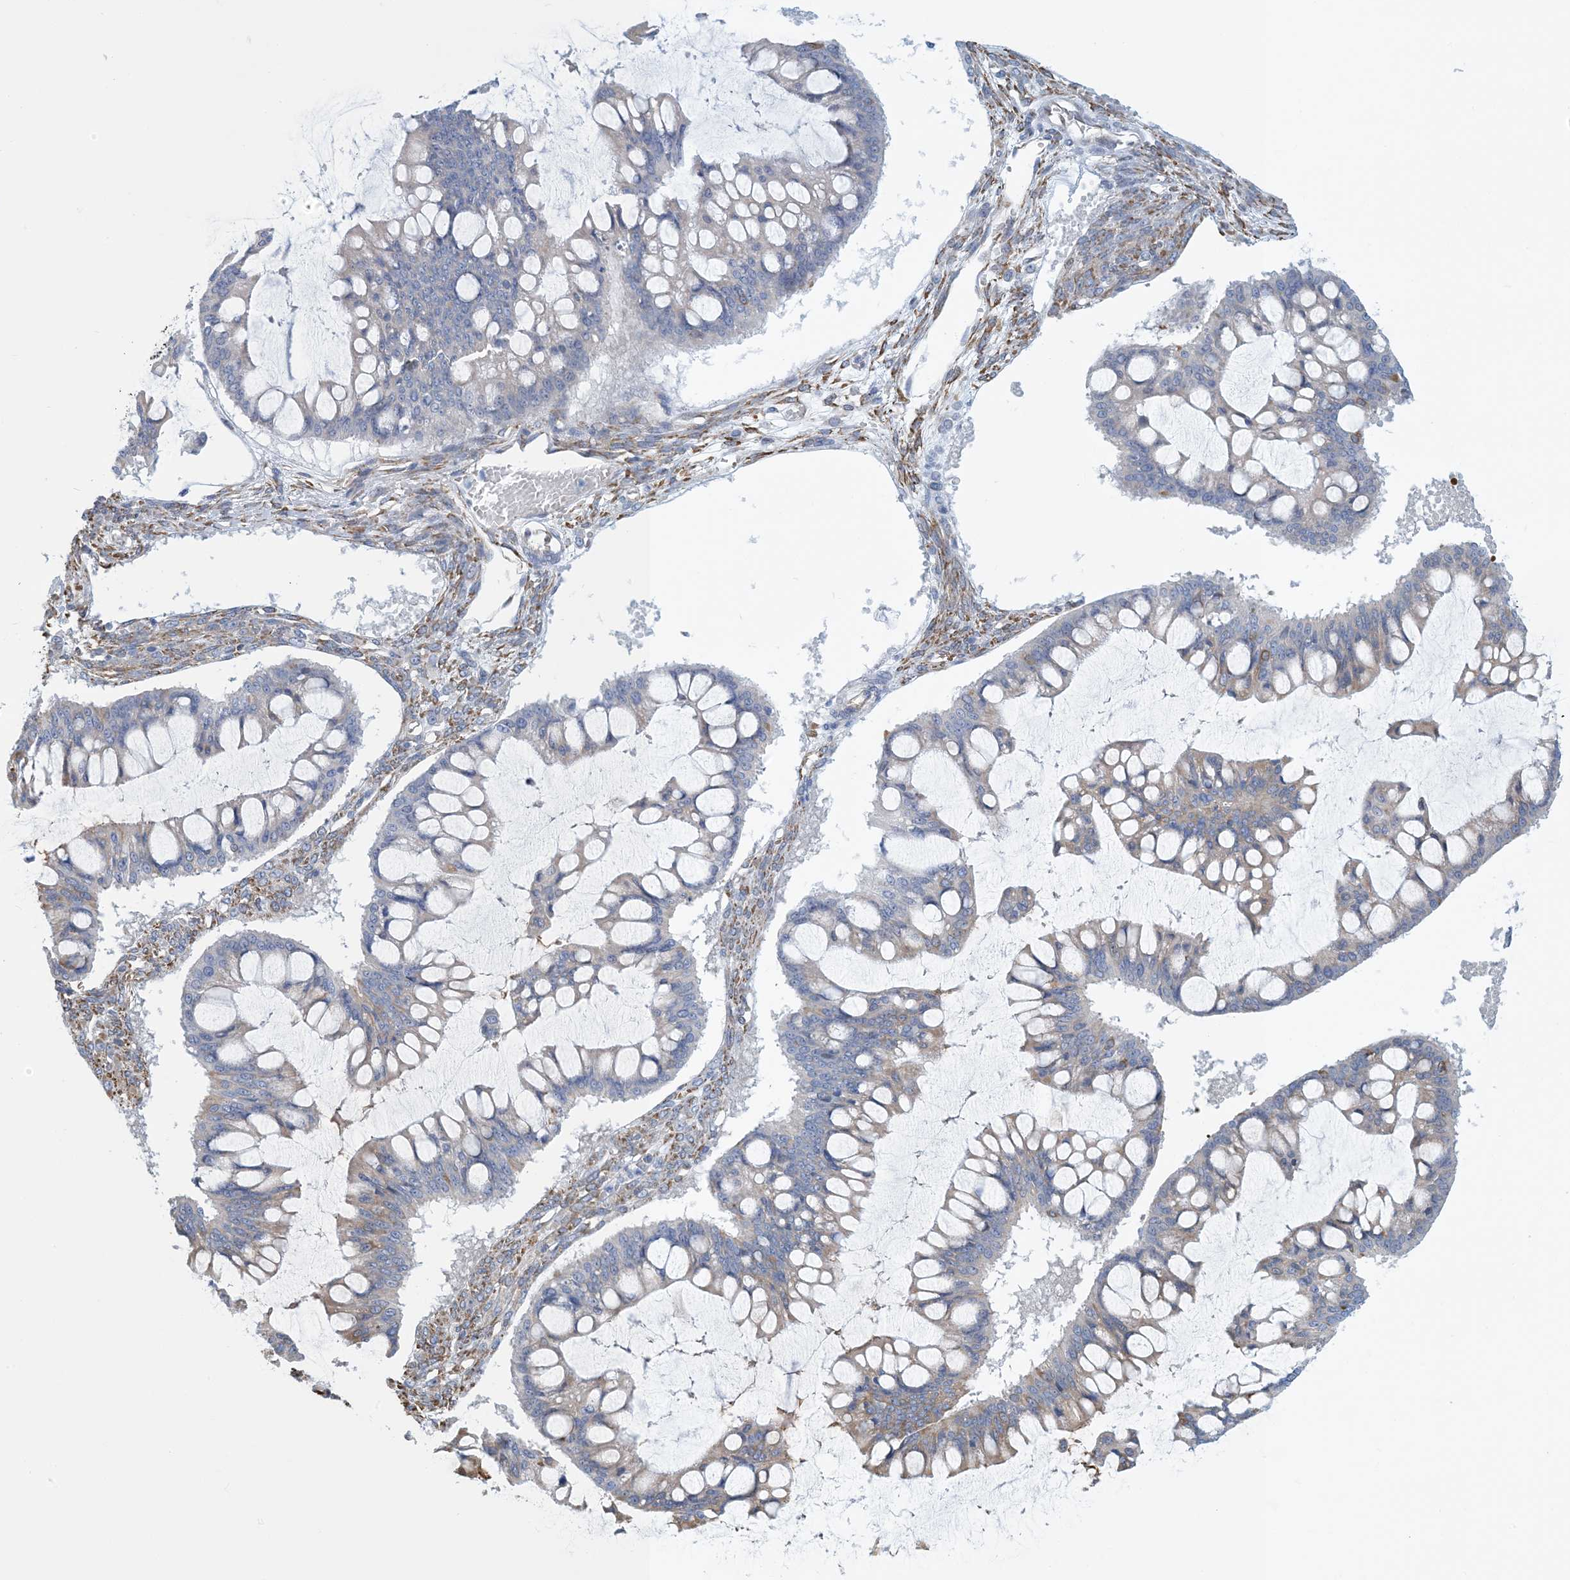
{"staining": {"intensity": "negative", "quantity": "none", "location": "none"}, "tissue": "ovarian cancer", "cell_type": "Tumor cells", "image_type": "cancer", "snomed": [{"axis": "morphology", "description": "Cystadenocarcinoma, mucinous, NOS"}, {"axis": "topography", "description": "Ovary"}], "caption": "A micrograph of human ovarian cancer is negative for staining in tumor cells.", "gene": "CCDC14", "patient": {"sex": "female", "age": 73}}